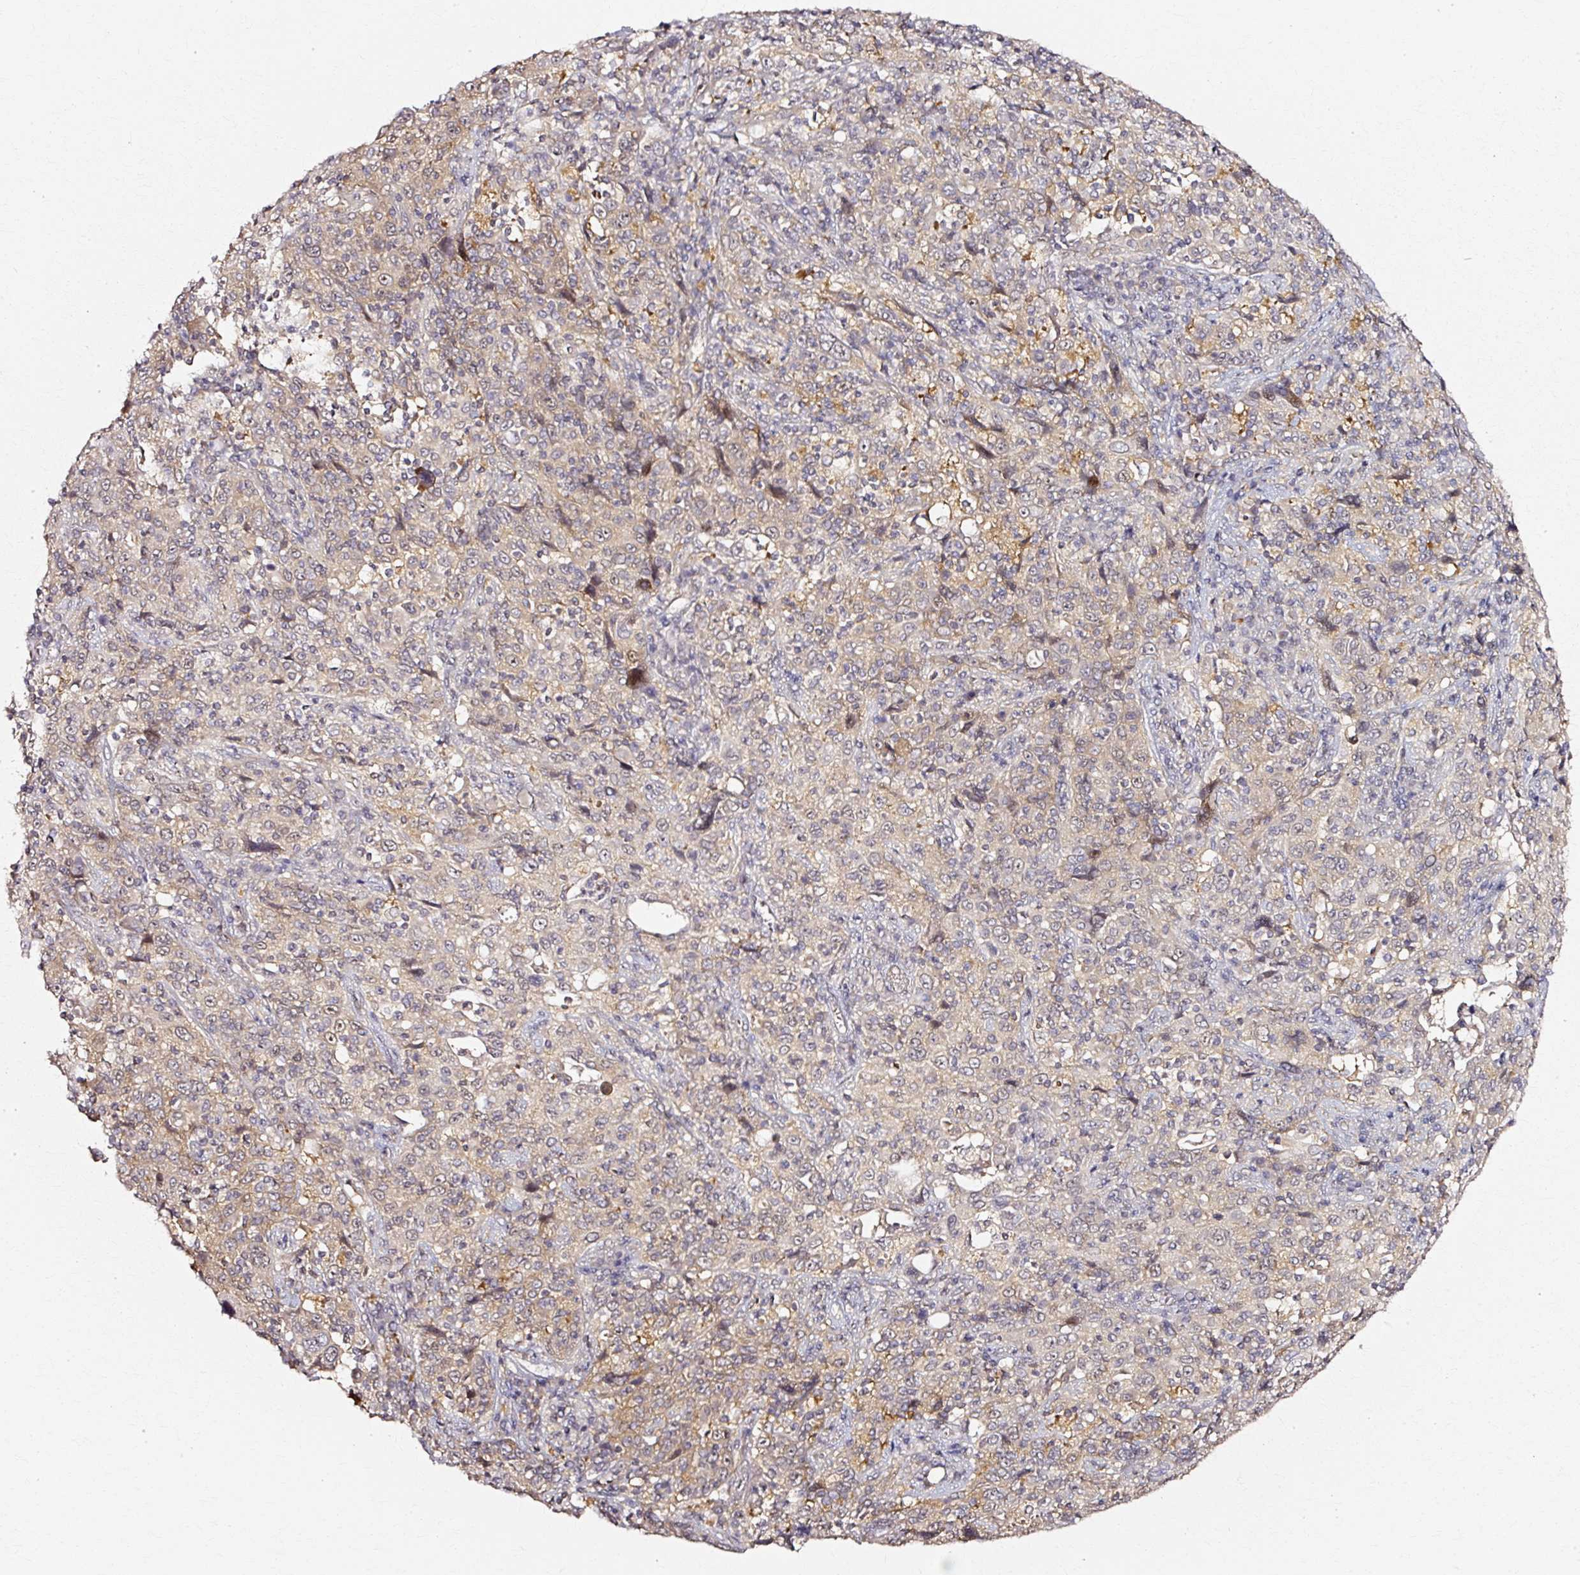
{"staining": {"intensity": "weak", "quantity": "25%-75%", "location": "cytoplasmic/membranous"}, "tissue": "cervical cancer", "cell_type": "Tumor cells", "image_type": "cancer", "snomed": [{"axis": "morphology", "description": "Squamous cell carcinoma, NOS"}, {"axis": "topography", "description": "Cervix"}], "caption": "Protein staining by immunohistochemistry (IHC) reveals weak cytoplasmic/membranous staining in about 25%-75% of tumor cells in squamous cell carcinoma (cervical). (brown staining indicates protein expression, while blue staining denotes nuclei).", "gene": "RGPD5", "patient": {"sex": "female", "age": 46}}